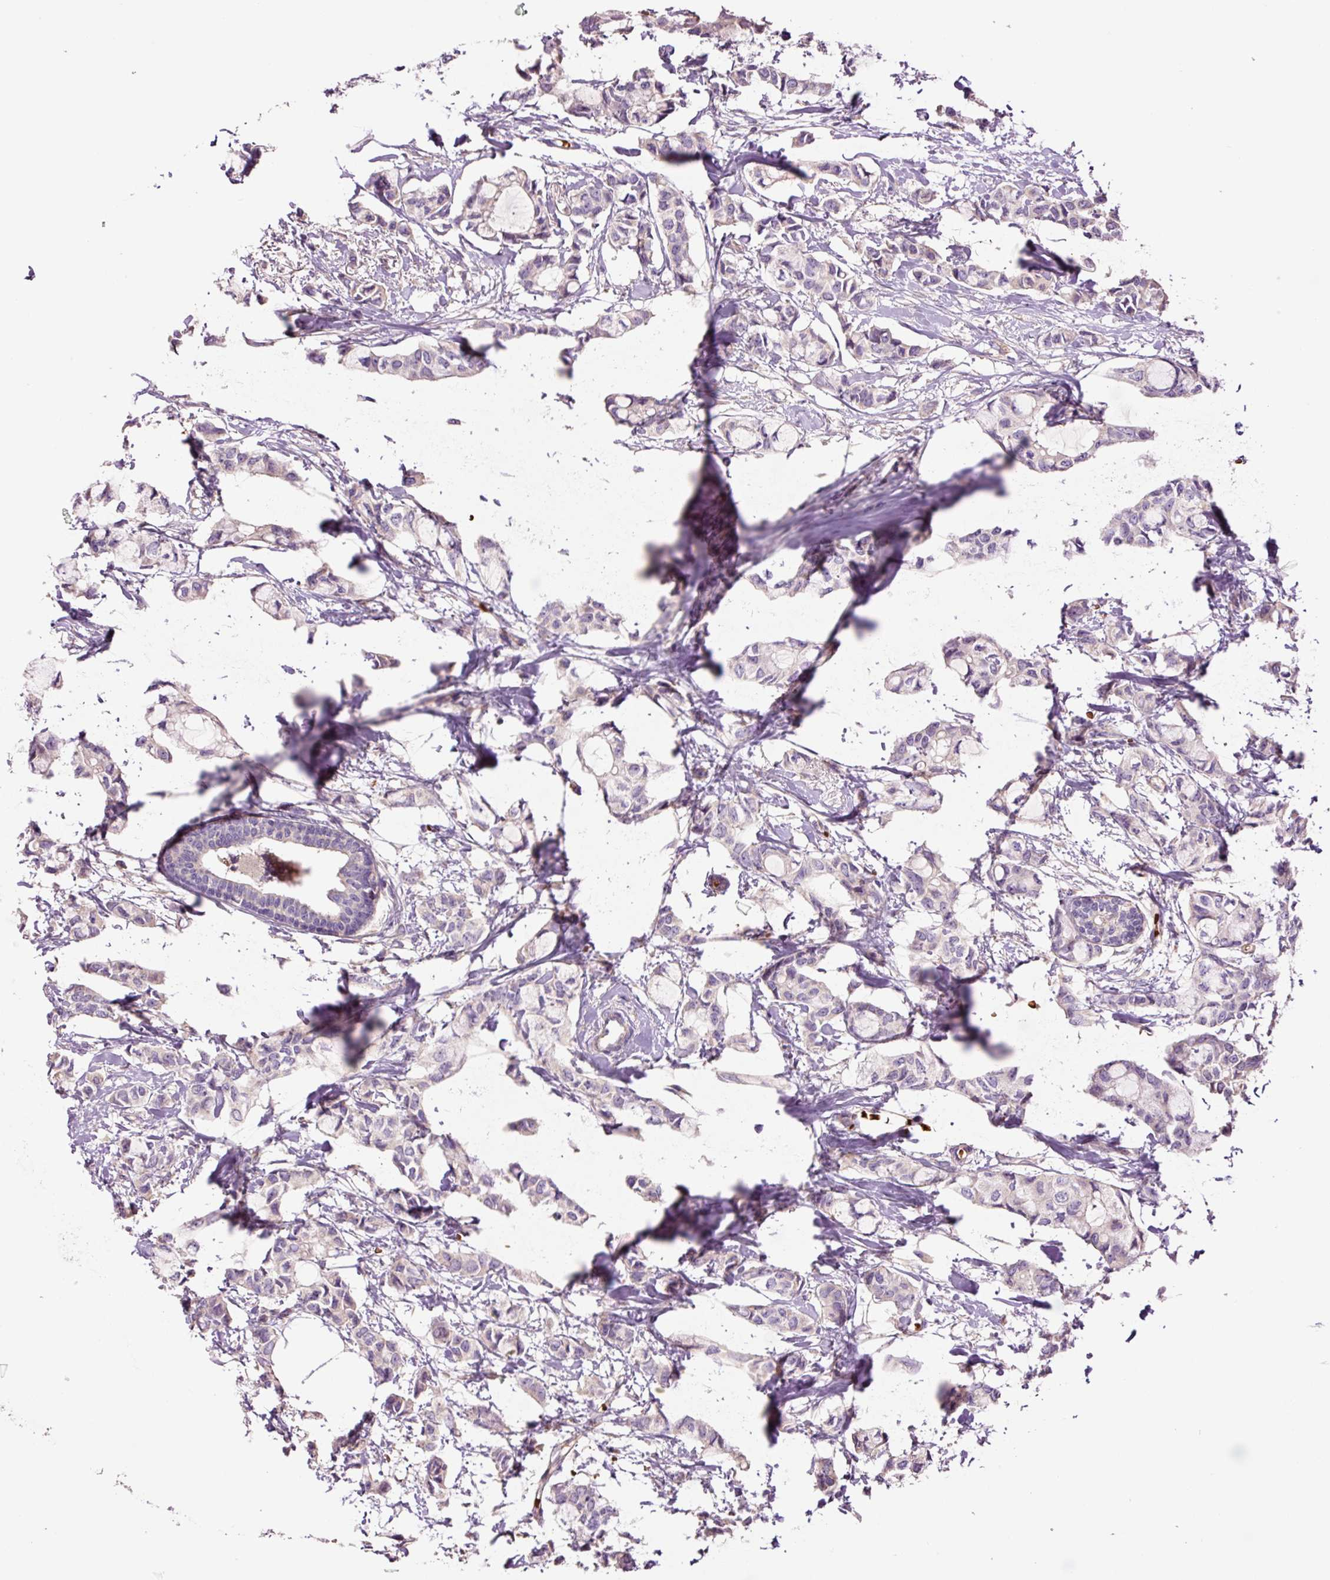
{"staining": {"intensity": "negative", "quantity": "none", "location": "none"}, "tissue": "breast cancer", "cell_type": "Tumor cells", "image_type": "cancer", "snomed": [{"axis": "morphology", "description": "Duct carcinoma"}, {"axis": "topography", "description": "Breast"}], "caption": "The micrograph reveals no staining of tumor cells in breast cancer. (DAB (3,3'-diaminobenzidine) immunohistochemistry with hematoxylin counter stain).", "gene": "TMEM235", "patient": {"sex": "female", "age": 73}}